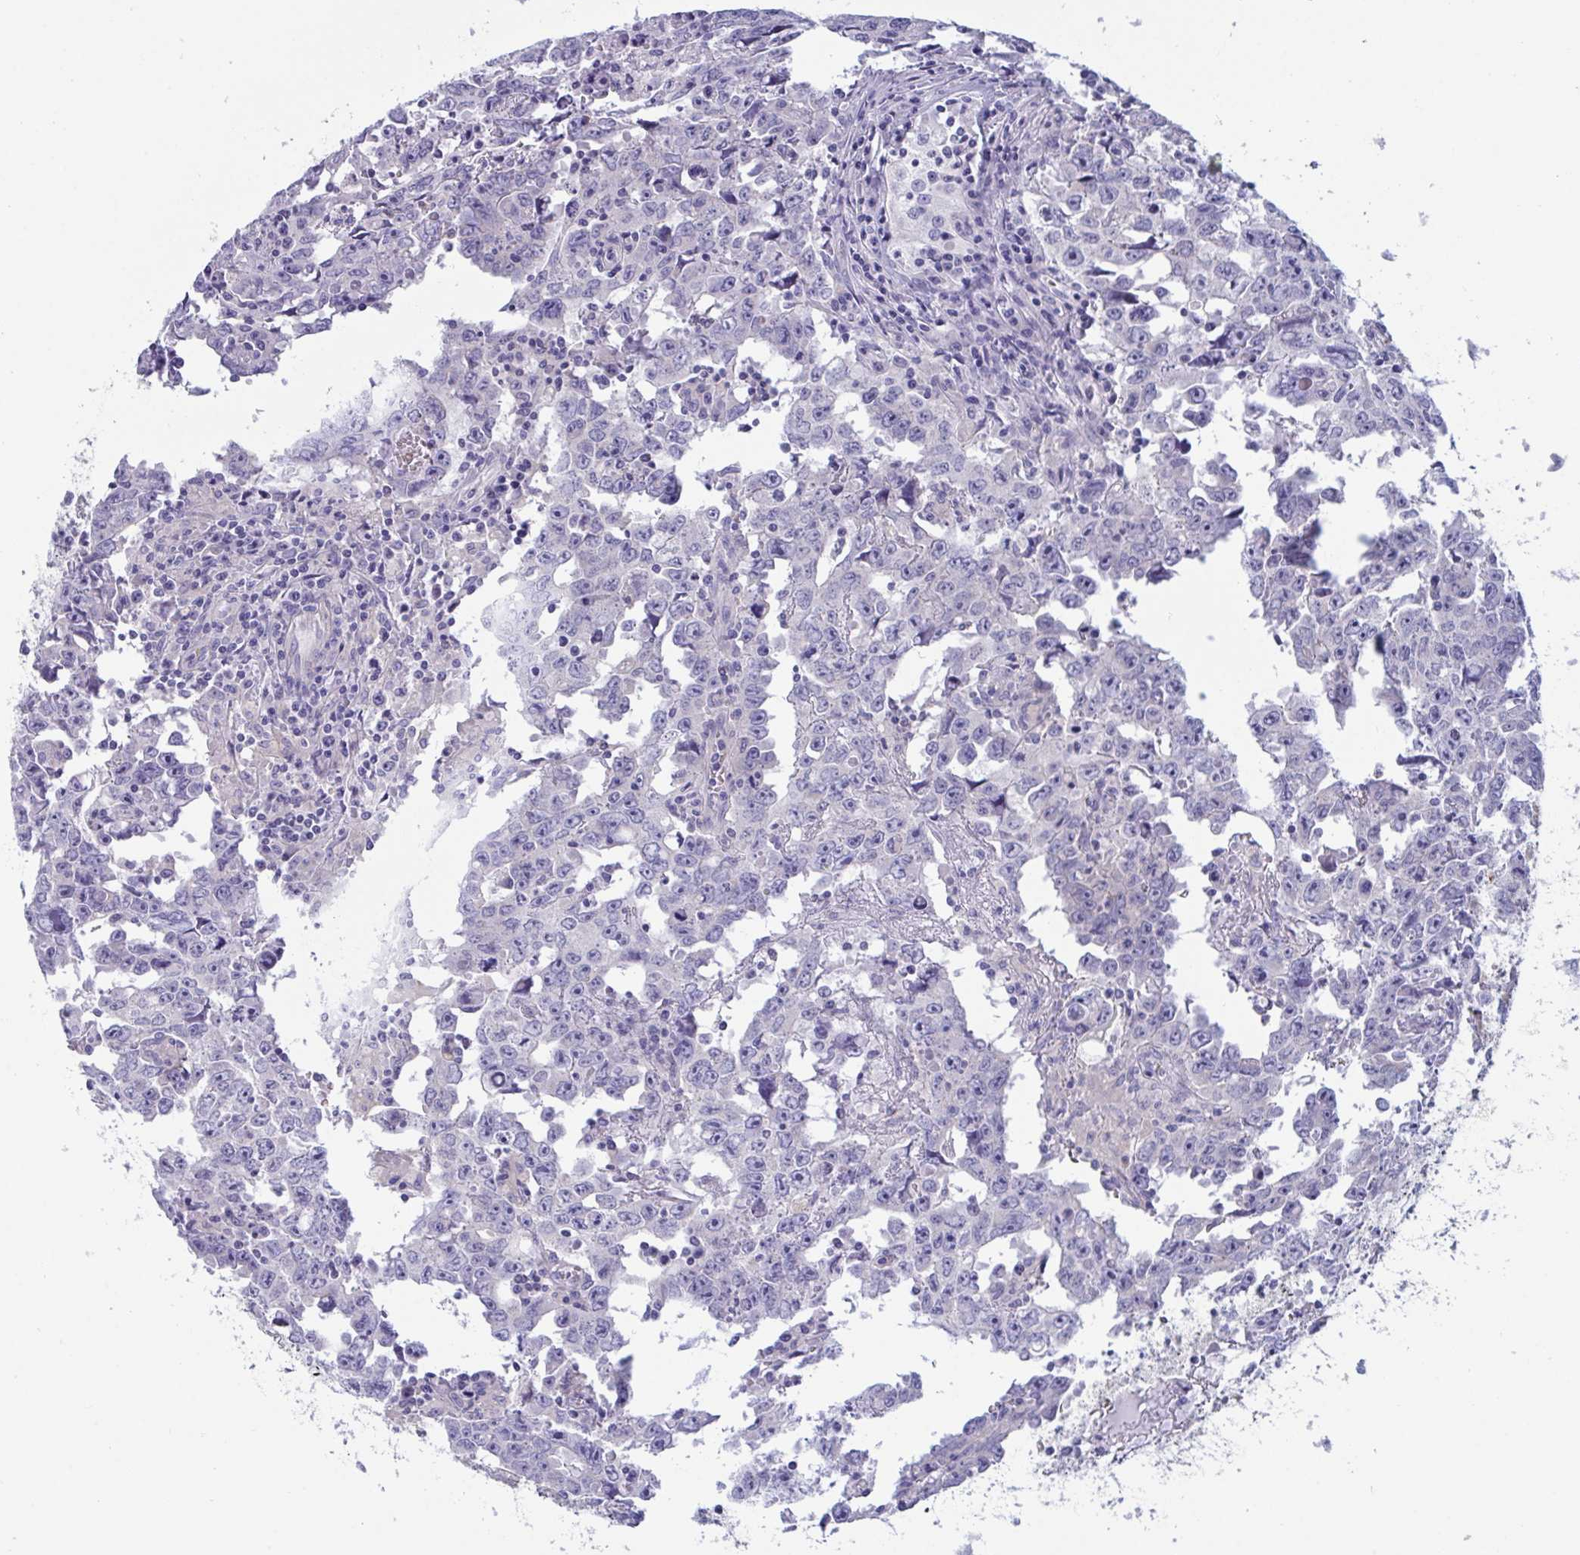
{"staining": {"intensity": "negative", "quantity": "none", "location": "none"}, "tissue": "testis cancer", "cell_type": "Tumor cells", "image_type": "cancer", "snomed": [{"axis": "morphology", "description": "Carcinoma, Embryonal, NOS"}, {"axis": "topography", "description": "Testis"}], "caption": "A photomicrograph of embryonal carcinoma (testis) stained for a protein reveals no brown staining in tumor cells. (DAB immunohistochemistry (IHC) visualized using brightfield microscopy, high magnification).", "gene": "OXLD1", "patient": {"sex": "male", "age": 22}}